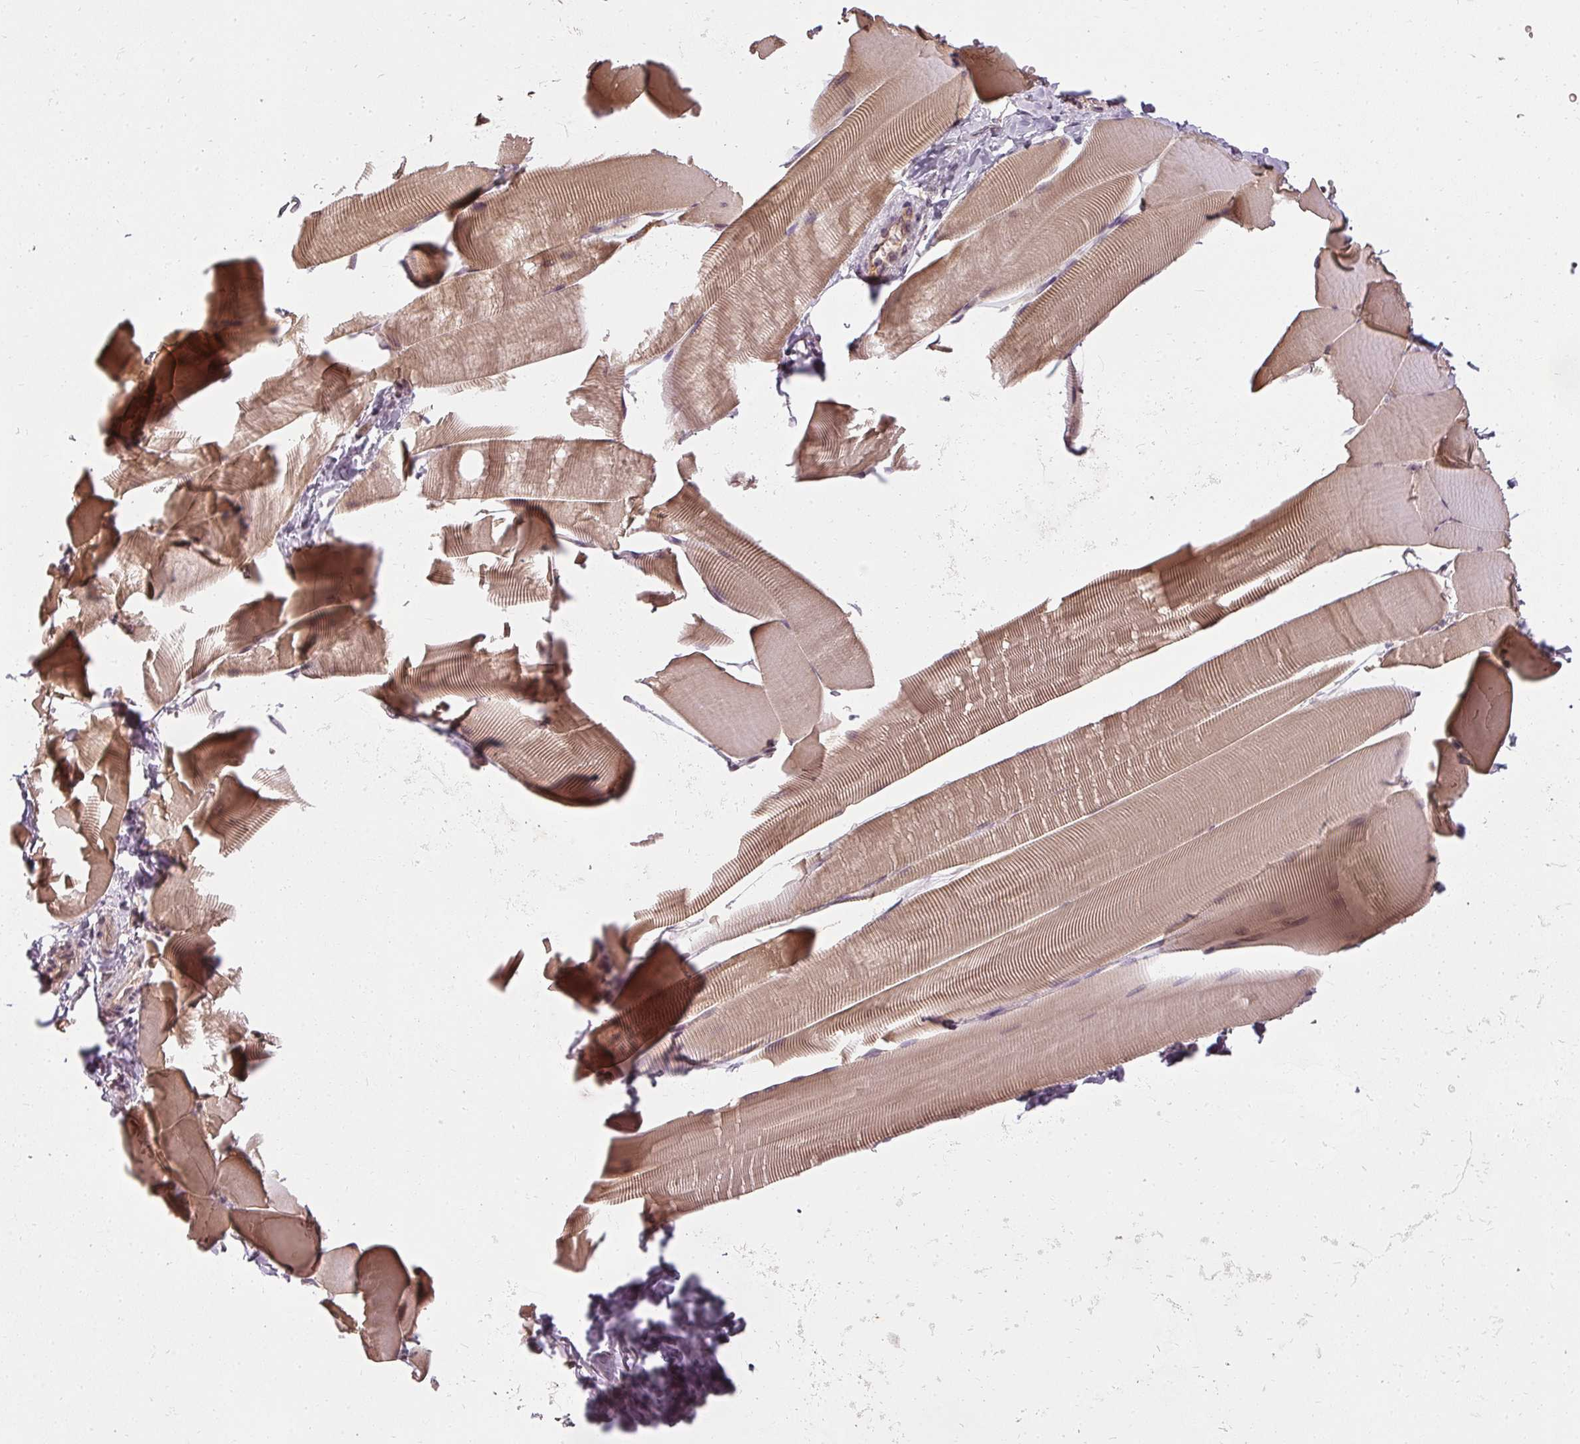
{"staining": {"intensity": "moderate", "quantity": ">75%", "location": "cytoplasmic/membranous"}, "tissue": "skeletal muscle", "cell_type": "Myocytes", "image_type": "normal", "snomed": [{"axis": "morphology", "description": "Normal tissue, NOS"}, {"axis": "topography", "description": "Skeletal muscle"}], "caption": "Skeletal muscle was stained to show a protein in brown. There is medium levels of moderate cytoplasmic/membranous expression in approximately >75% of myocytes.", "gene": "RPL24", "patient": {"sex": "male", "age": 25}}